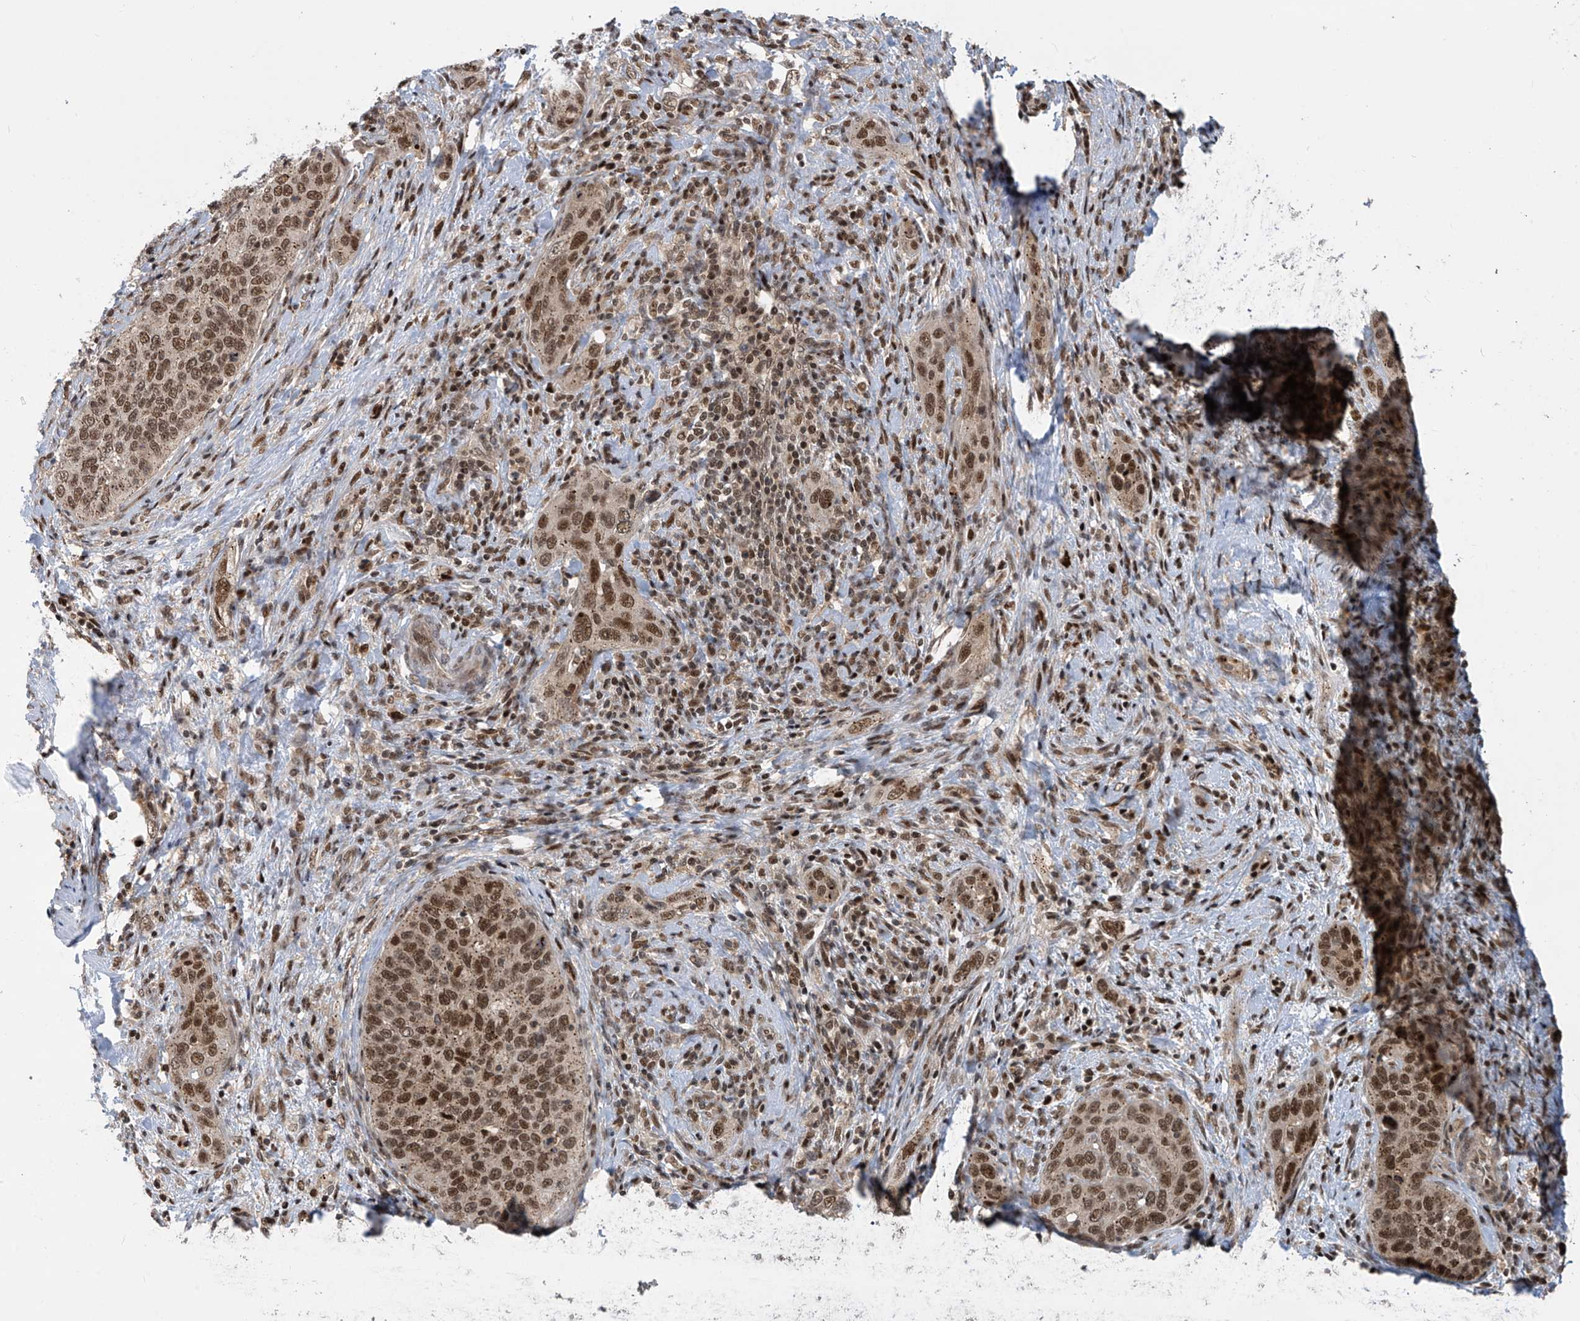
{"staining": {"intensity": "moderate", "quantity": ">75%", "location": "cytoplasmic/membranous,nuclear"}, "tissue": "cervical cancer", "cell_type": "Tumor cells", "image_type": "cancer", "snomed": [{"axis": "morphology", "description": "Squamous cell carcinoma, NOS"}, {"axis": "topography", "description": "Cervix"}], "caption": "Immunohistochemistry (IHC) staining of cervical squamous cell carcinoma, which displays medium levels of moderate cytoplasmic/membranous and nuclear positivity in about >75% of tumor cells indicating moderate cytoplasmic/membranous and nuclear protein staining. The staining was performed using DAB (3,3'-diaminobenzidine) (brown) for protein detection and nuclei were counterstained in hematoxylin (blue).", "gene": "LAGE3", "patient": {"sex": "female", "age": 60}}